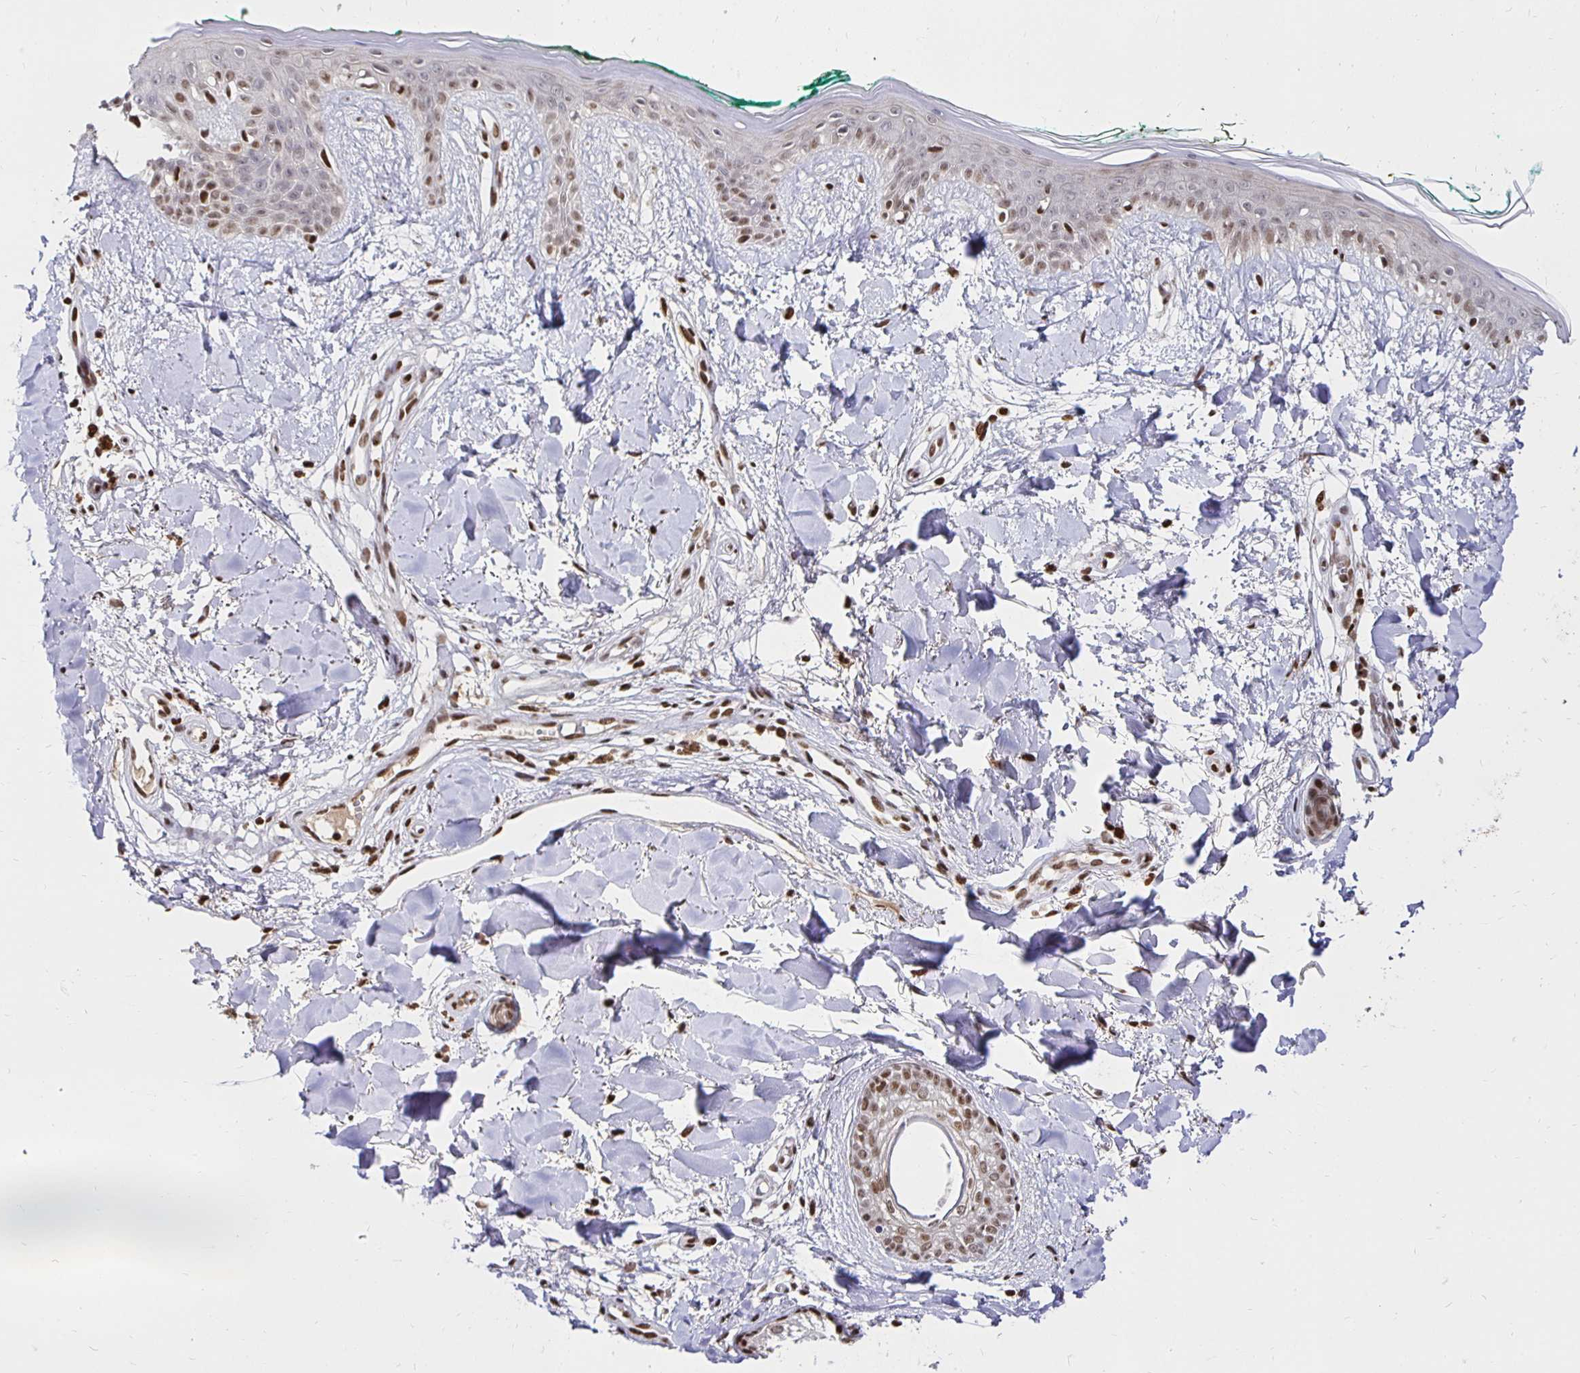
{"staining": {"intensity": "strong", "quantity": "<25%", "location": "nuclear"}, "tissue": "skin", "cell_type": "Fibroblasts", "image_type": "normal", "snomed": [{"axis": "morphology", "description": "Normal tissue, NOS"}, {"axis": "topography", "description": "Skin"}], "caption": "DAB (3,3'-diaminobenzidine) immunohistochemical staining of unremarkable skin reveals strong nuclear protein expression in approximately <25% of fibroblasts. Nuclei are stained in blue.", "gene": "ZNF579", "patient": {"sex": "female", "age": 34}}